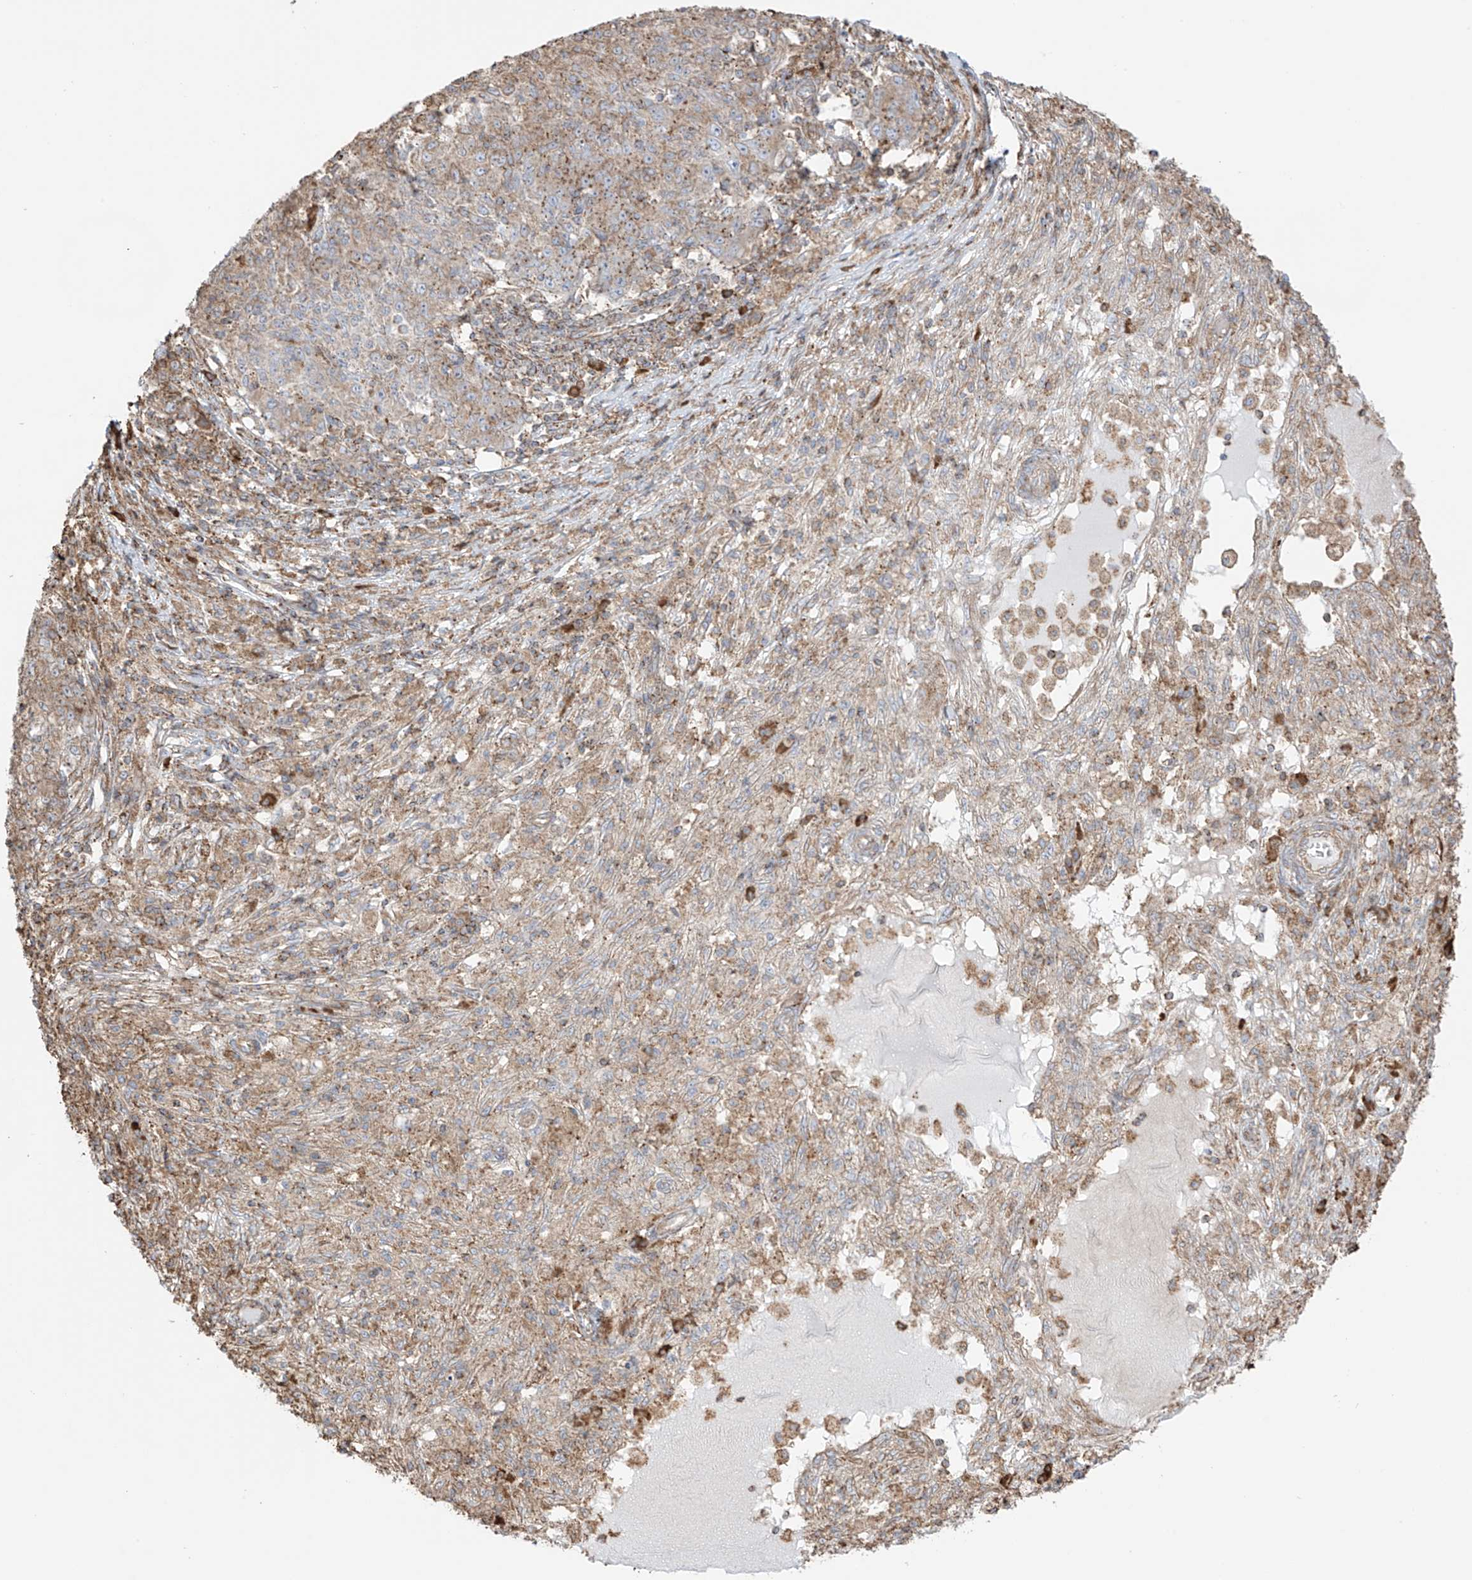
{"staining": {"intensity": "moderate", "quantity": ">75%", "location": "cytoplasmic/membranous"}, "tissue": "ovarian cancer", "cell_type": "Tumor cells", "image_type": "cancer", "snomed": [{"axis": "morphology", "description": "Carcinoma, endometroid"}, {"axis": "topography", "description": "Ovary"}], "caption": "Protein staining of ovarian endometroid carcinoma tissue reveals moderate cytoplasmic/membranous expression in about >75% of tumor cells.", "gene": "XKR3", "patient": {"sex": "female", "age": 42}}